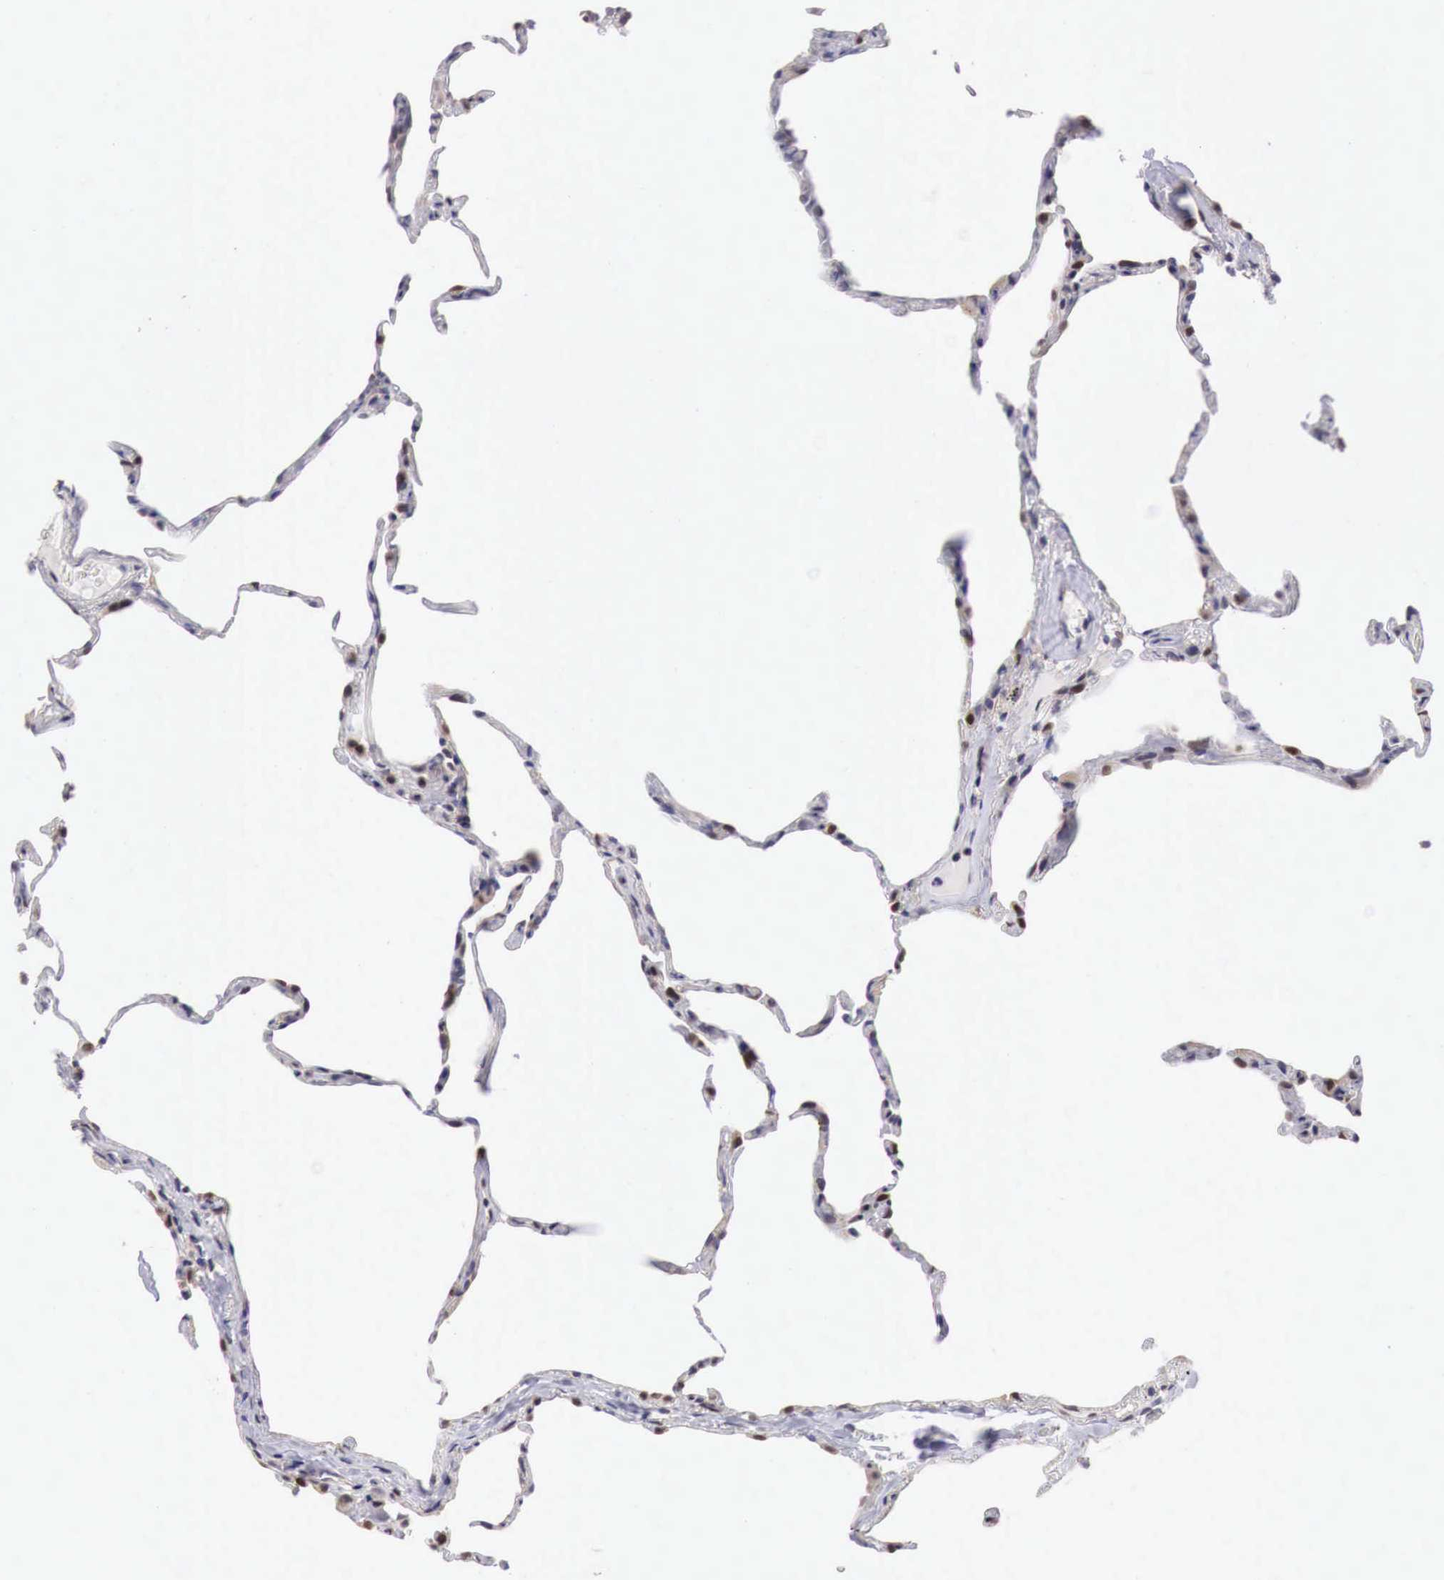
{"staining": {"intensity": "weak", "quantity": "25%-75%", "location": "cytoplasmic/membranous,nuclear"}, "tissue": "lung", "cell_type": "Alveolar cells", "image_type": "normal", "snomed": [{"axis": "morphology", "description": "Normal tissue, NOS"}, {"axis": "topography", "description": "Lung"}], "caption": "Immunohistochemical staining of unremarkable human lung exhibits weak cytoplasmic/membranous,nuclear protein expression in about 25%-75% of alveolar cells. (brown staining indicates protein expression, while blue staining denotes nuclei).", "gene": "PABIR2", "patient": {"sex": "female", "age": 75}}